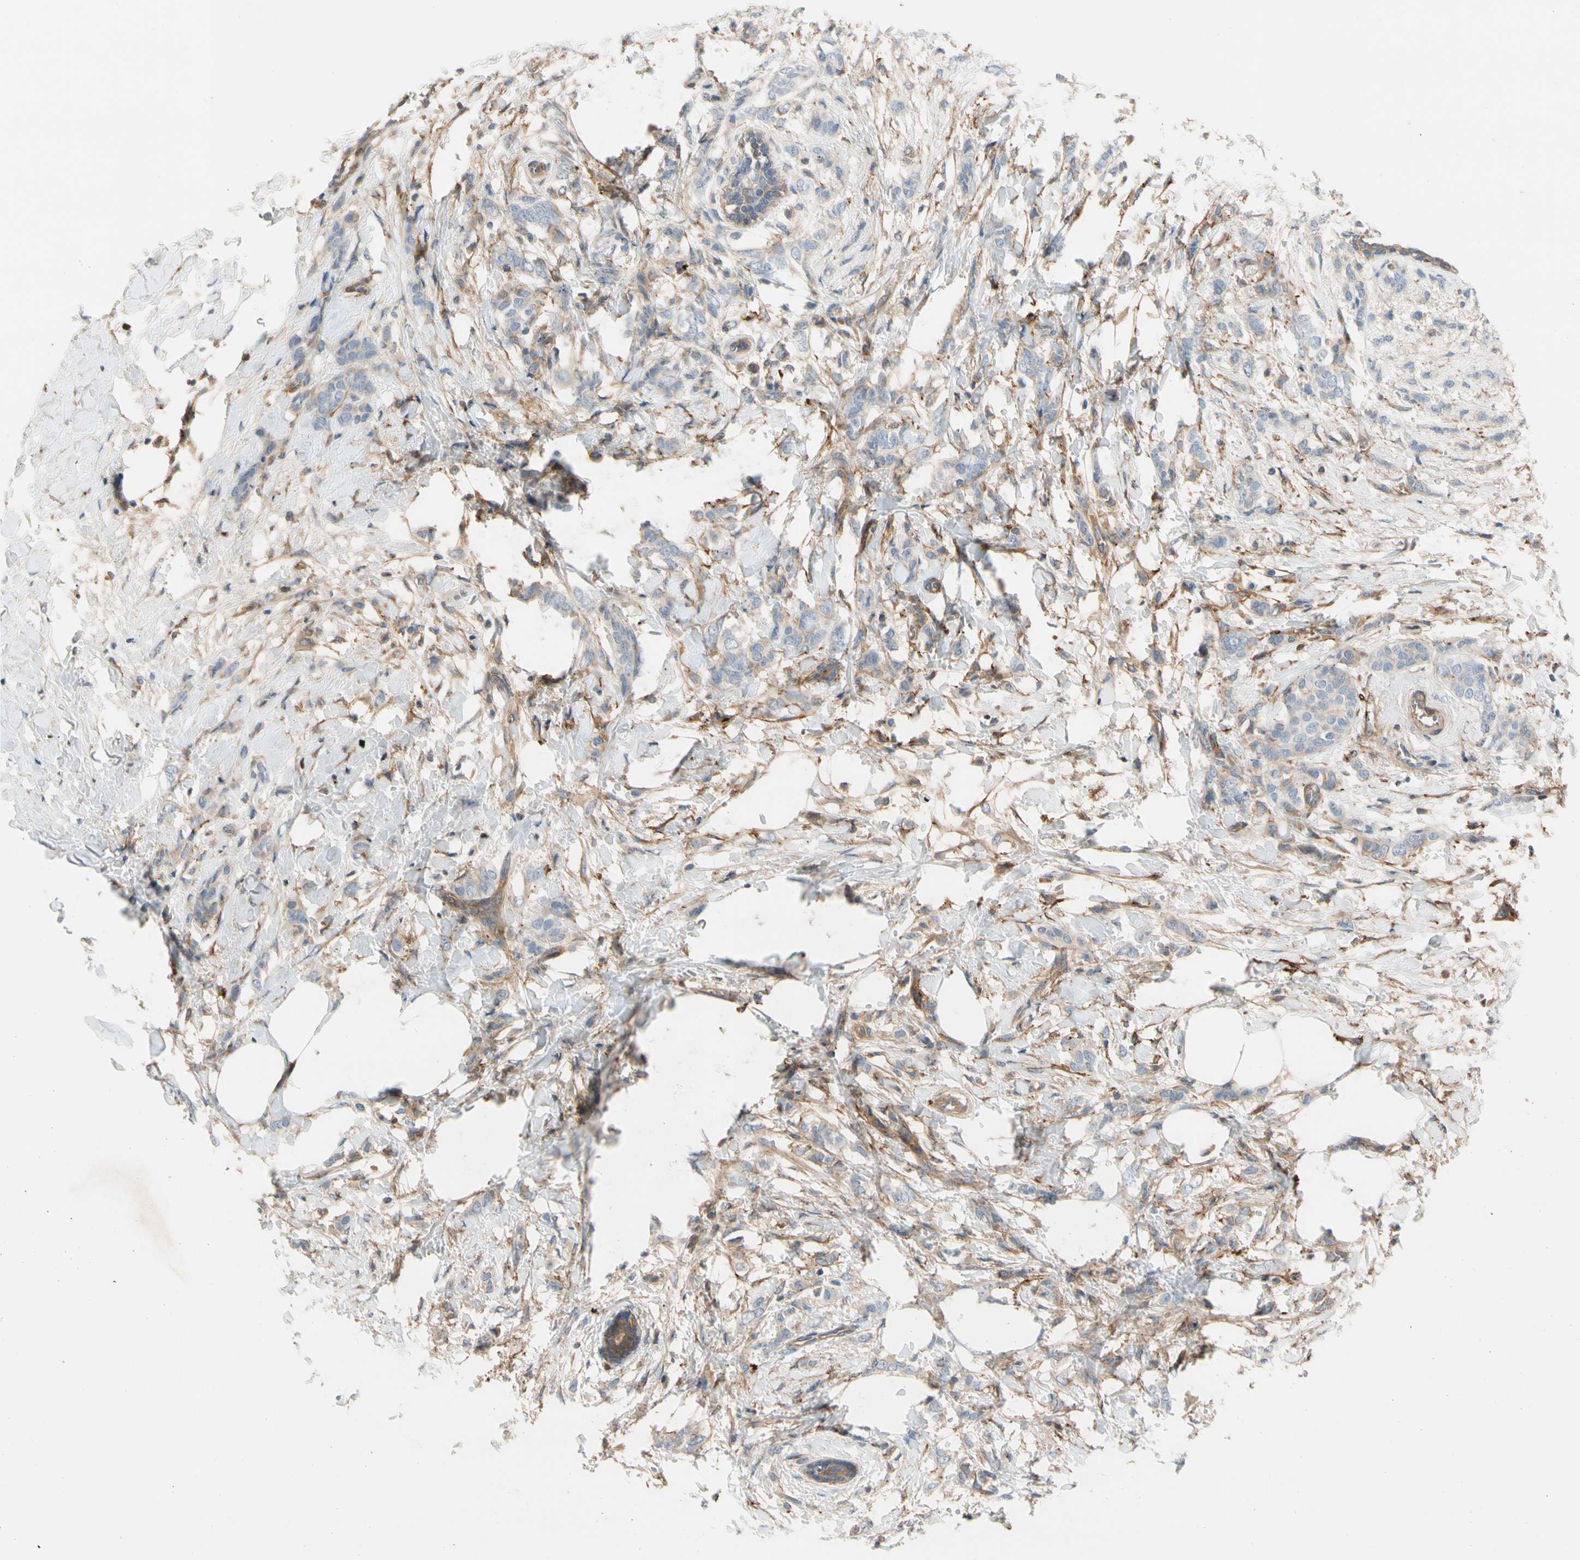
{"staining": {"intensity": "weak", "quantity": "<25%", "location": "cytoplasmic/membranous"}, "tissue": "breast cancer", "cell_type": "Tumor cells", "image_type": "cancer", "snomed": [{"axis": "morphology", "description": "Lobular carcinoma, in situ"}, {"axis": "morphology", "description": "Lobular carcinoma"}, {"axis": "topography", "description": "Breast"}], "caption": "Tumor cells are negative for protein expression in human breast cancer (lobular carcinoma in situ).", "gene": "ENTREP3", "patient": {"sex": "female", "age": 41}}